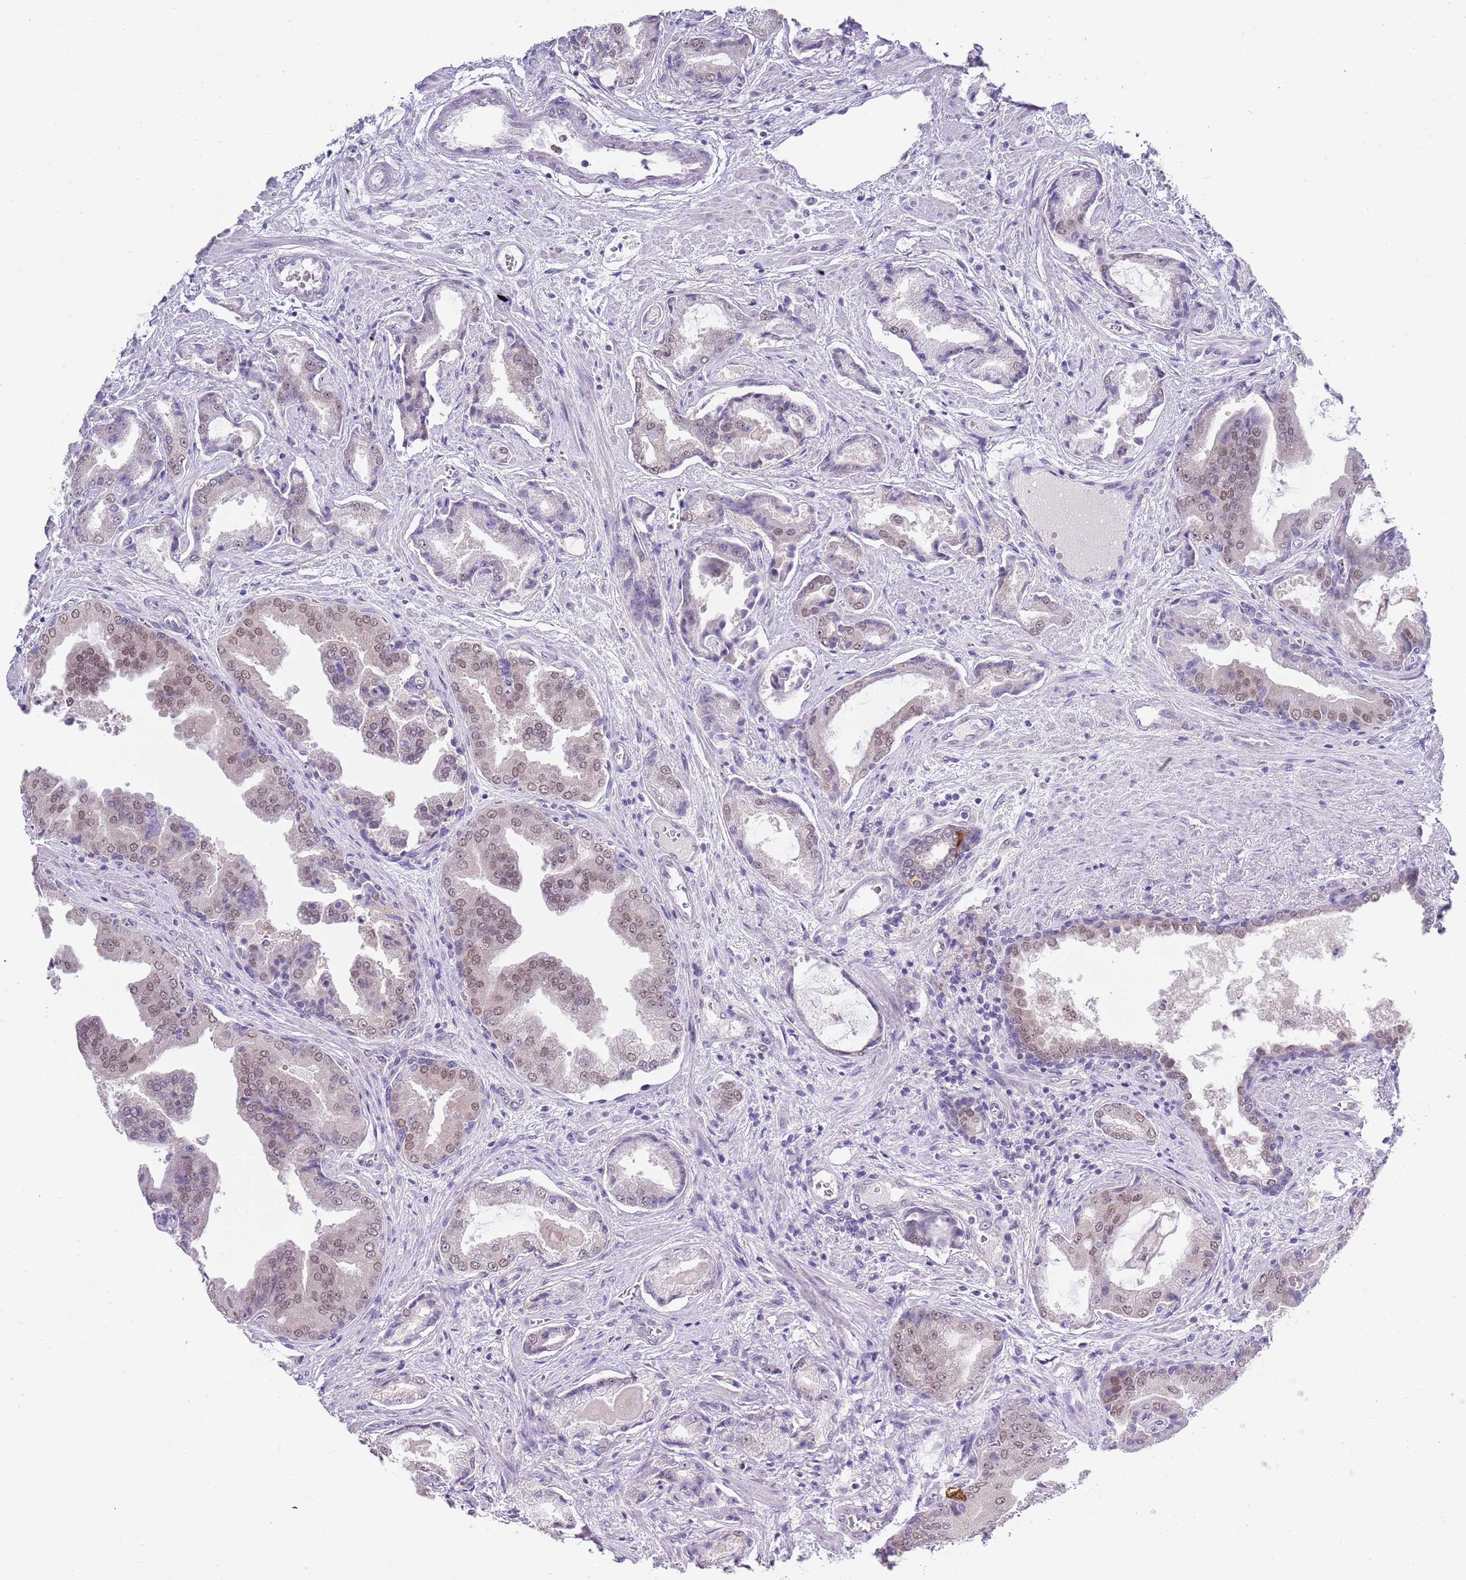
{"staining": {"intensity": "weak", "quantity": "25%-75%", "location": "nuclear"}, "tissue": "prostate cancer", "cell_type": "Tumor cells", "image_type": "cancer", "snomed": [{"axis": "morphology", "description": "Adenocarcinoma, High grade"}, {"axis": "topography", "description": "Prostate"}], "caption": "Protein staining of prostate cancer tissue displays weak nuclear expression in about 25%-75% of tumor cells.", "gene": "SEPHS2", "patient": {"sex": "male", "age": 68}}